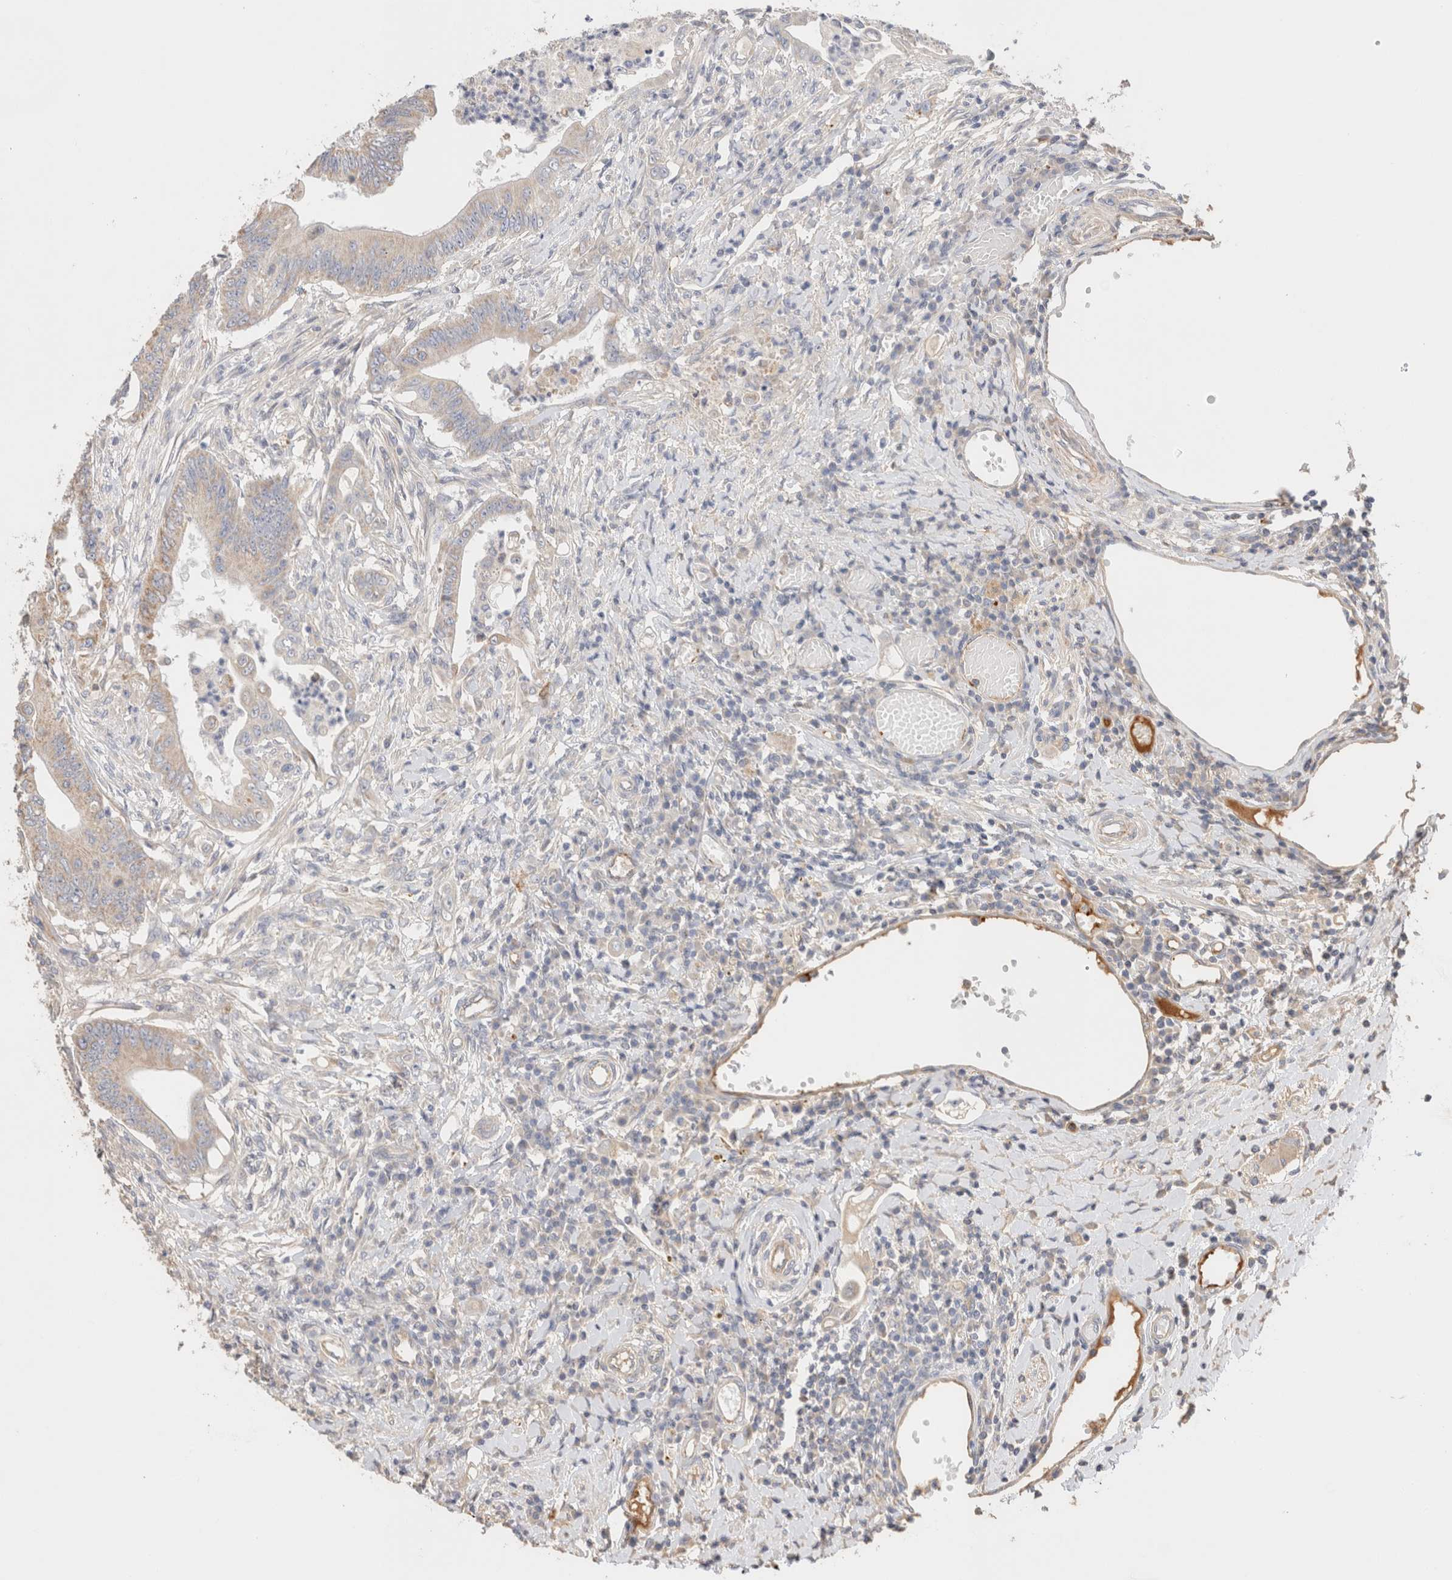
{"staining": {"intensity": "weak", "quantity": "<25%", "location": "cytoplasmic/membranous"}, "tissue": "colorectal cancer", "cell_type": "Tumor cells", "image_type": "cancer", "snomed": [{"axis": "morphology", "description": "Adenoma, NOS"}, {"axis": "morphology", "description": "Adenocarcinoma, NOS"}, {"axis": "topography", "description": "Colon"}], "caption": "DAB (3,3'-diaminobenzidine) immunohistochemical staining of human colorectal cancer (adenocarcinoma) demonstrates no significant expression in tumor cells.", "gene": "PROS1", "patient": {"sex": "male", "age": 79}}